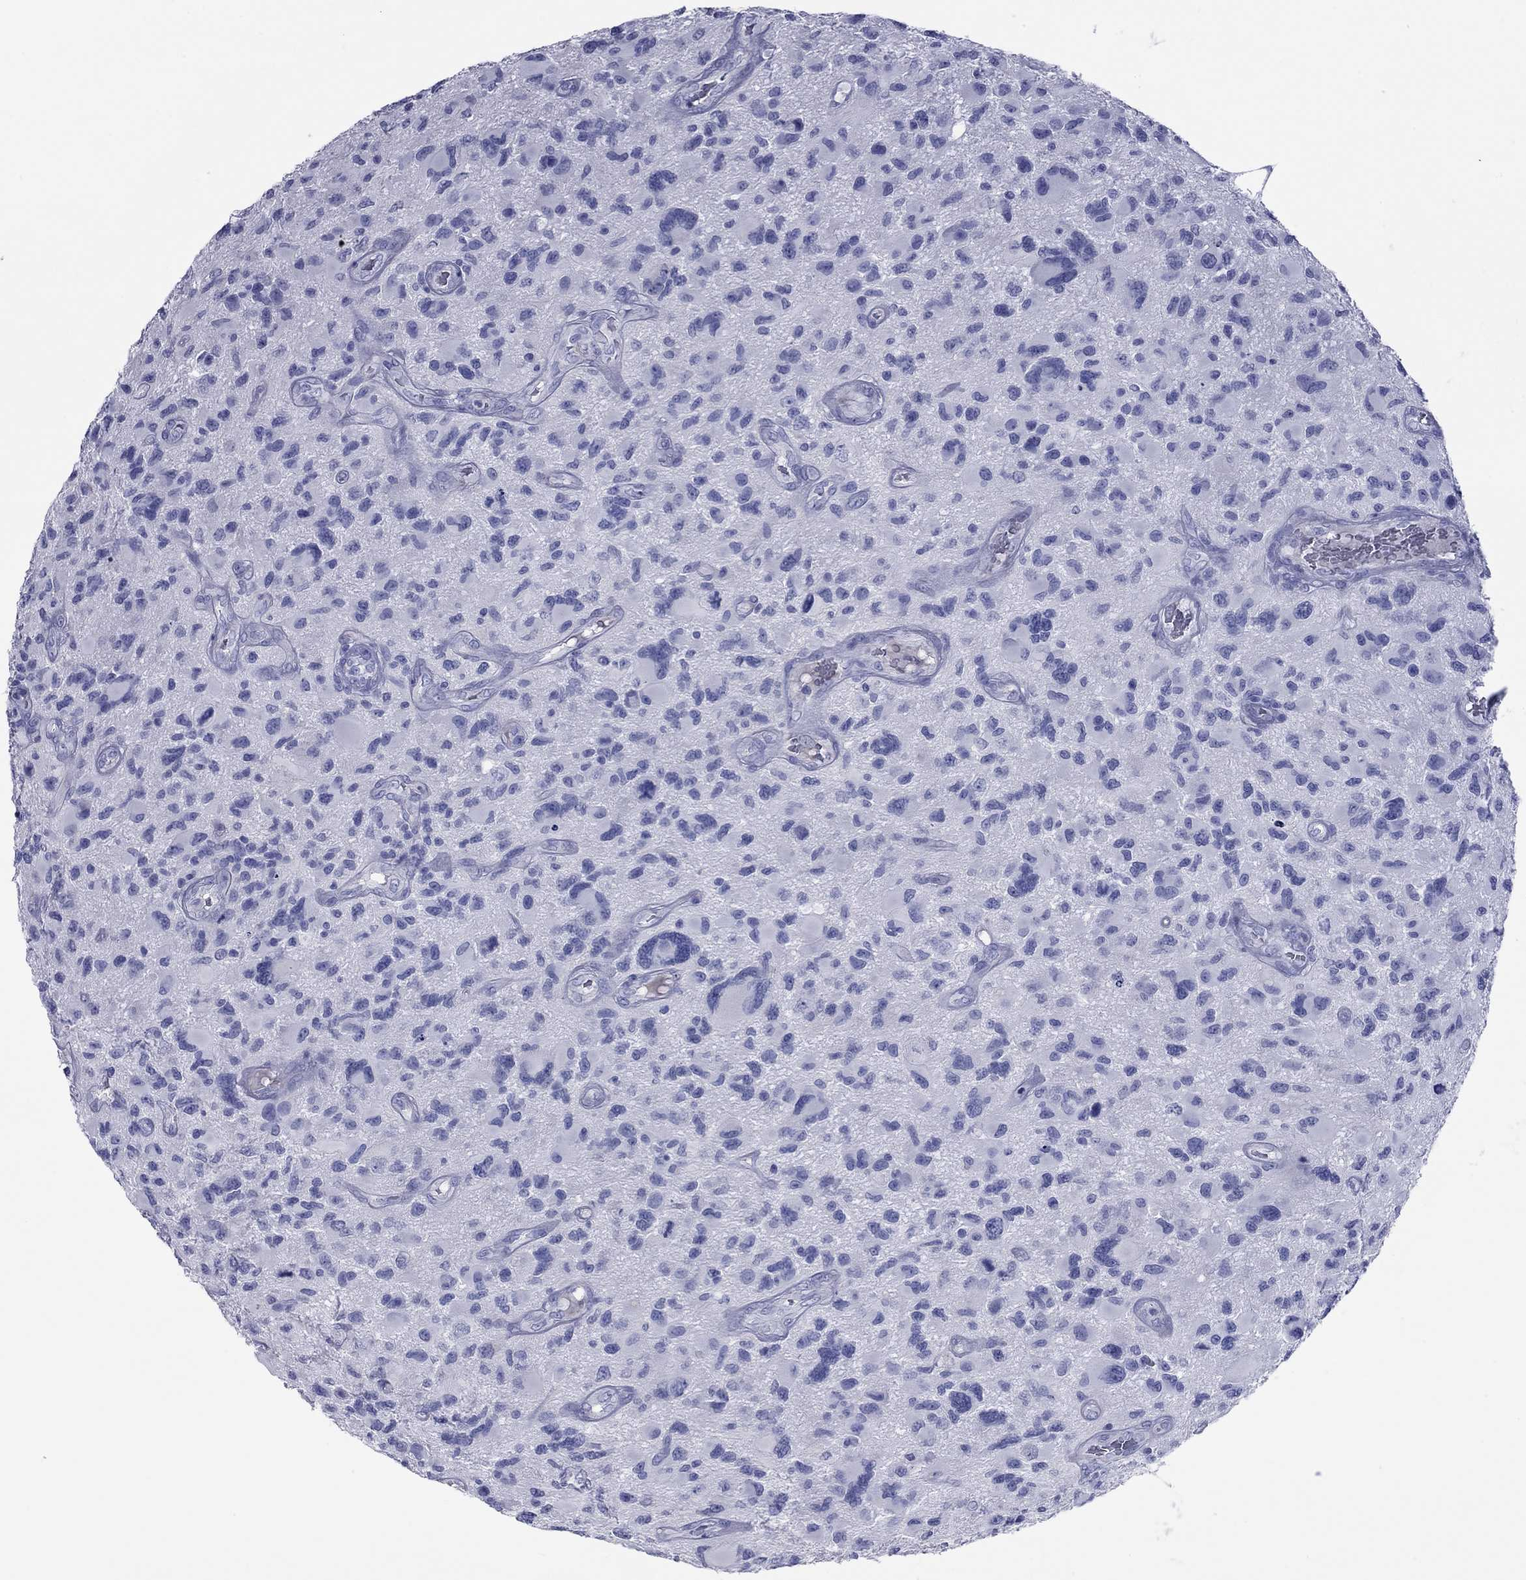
{"staining": {"intensity": "negative", "quantity": "none", "location": "none"}, "tissue": "glioma", "cell_type": "Tumor cells", "image_type": "cancer", "snomed": [{"axis": "morphology", "description": "Glioma, malignant, NOS"}, {"axis": "morphology", "description": "Glioma, malignant, High grade"}, {"axis": "topography", "description": "Brain"}], "caption": "Immunohistochemistry (IHC) histopathology image of glioma stained for a protein (brown), which shows no positivity in tumor cells.", "gene": "ACTL7B", "patient": {"sex": "female", "age": 71}}